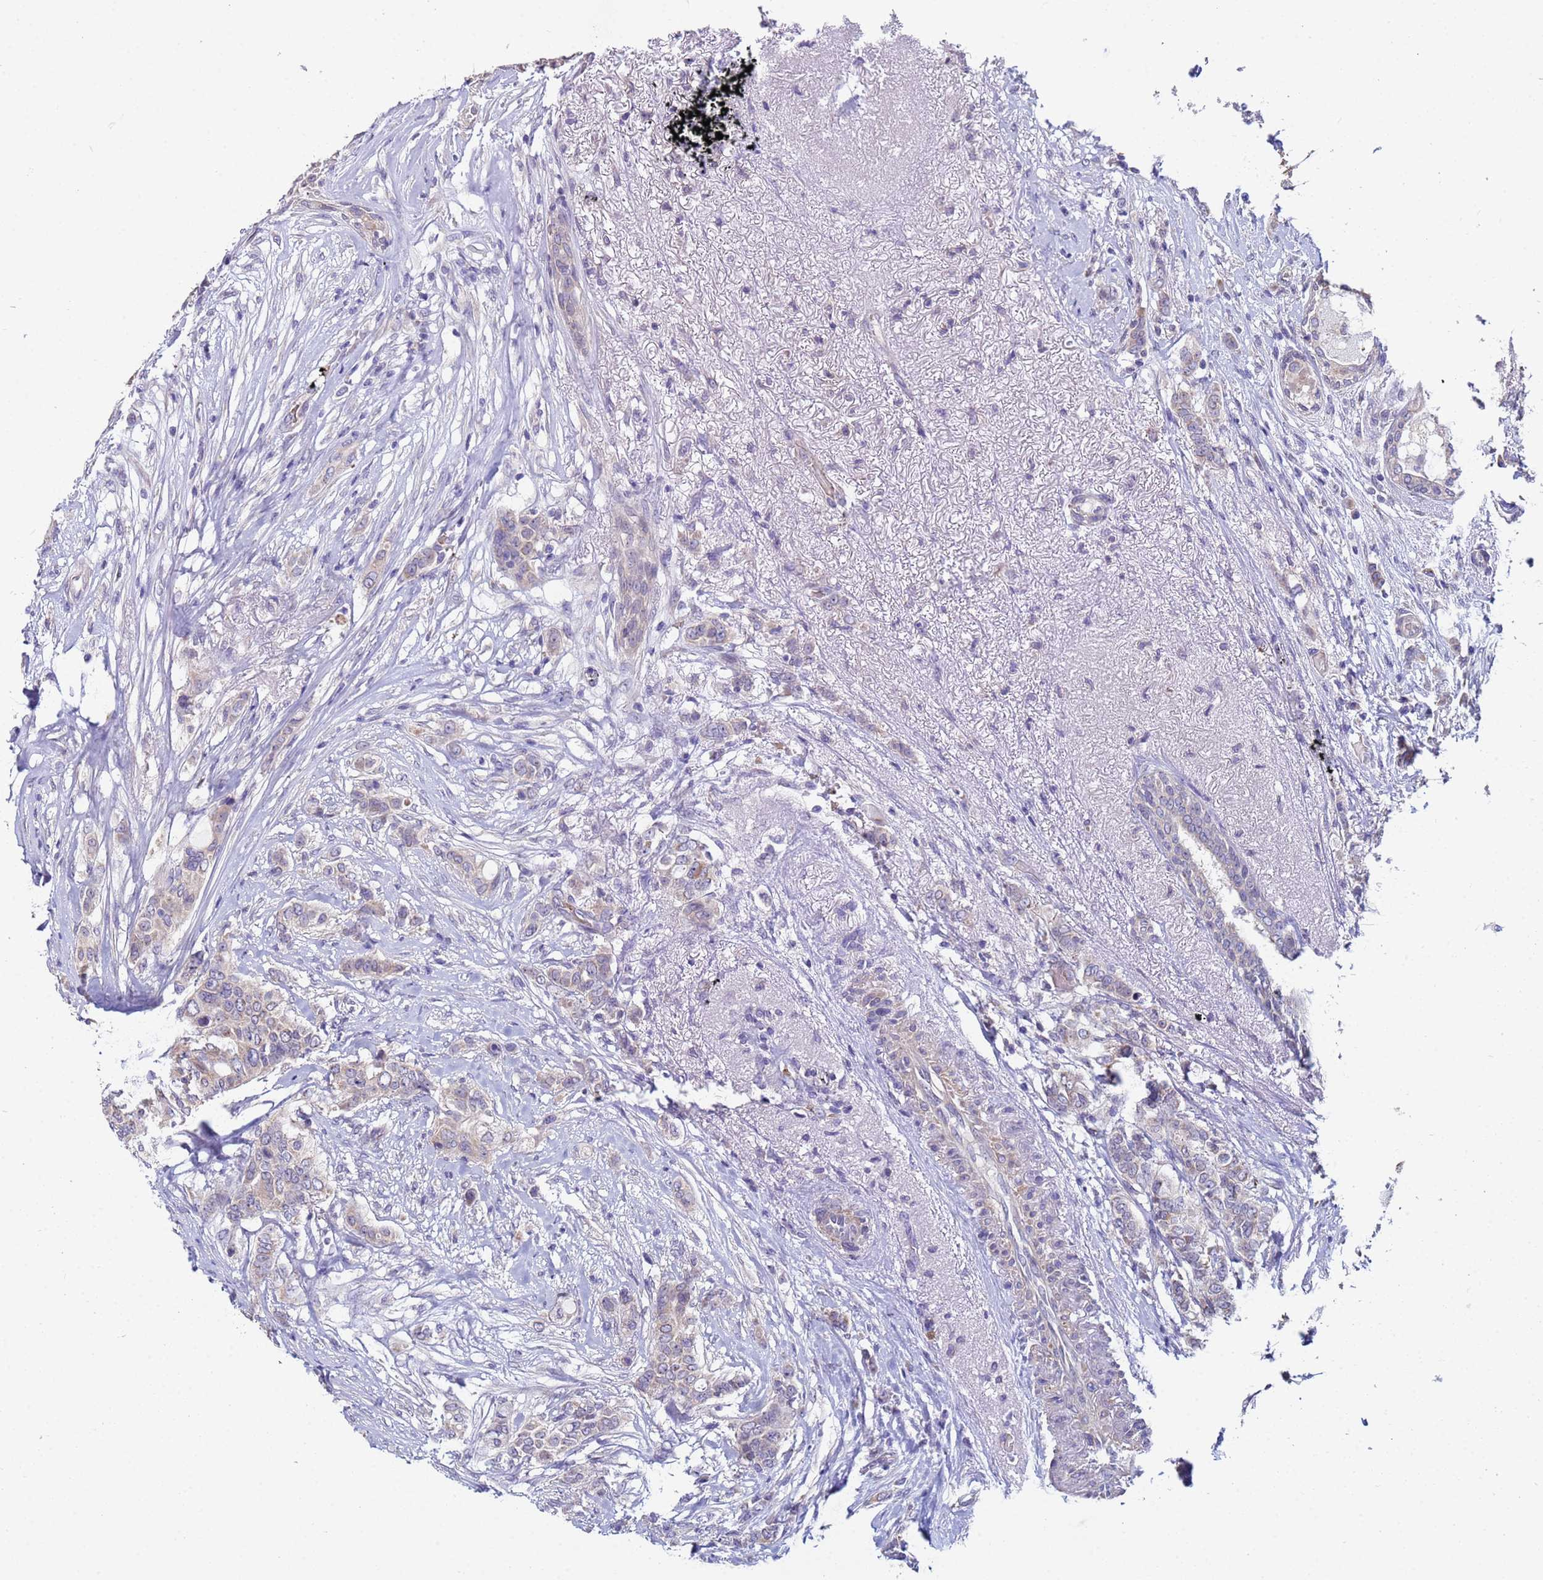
{"staining": {"intensity": "negative", "quantity": "none", "location": "none"}, "tissue": "breast cancer", "cell_type": "Tumor cells", "image_type": "cancer", "snomed": [{"axis": "morphology", "description": "Lobular carcinoma"}, {"axis": "topography", "description": "Breast"}], "caption": "High power microscopy histopathology image of an immunohistochemistry micrograph of breast cancer, revealing no significant expression in tumor cells.", "gene": "CLHC1", "patient": {"sex": "female", "age": 51}}